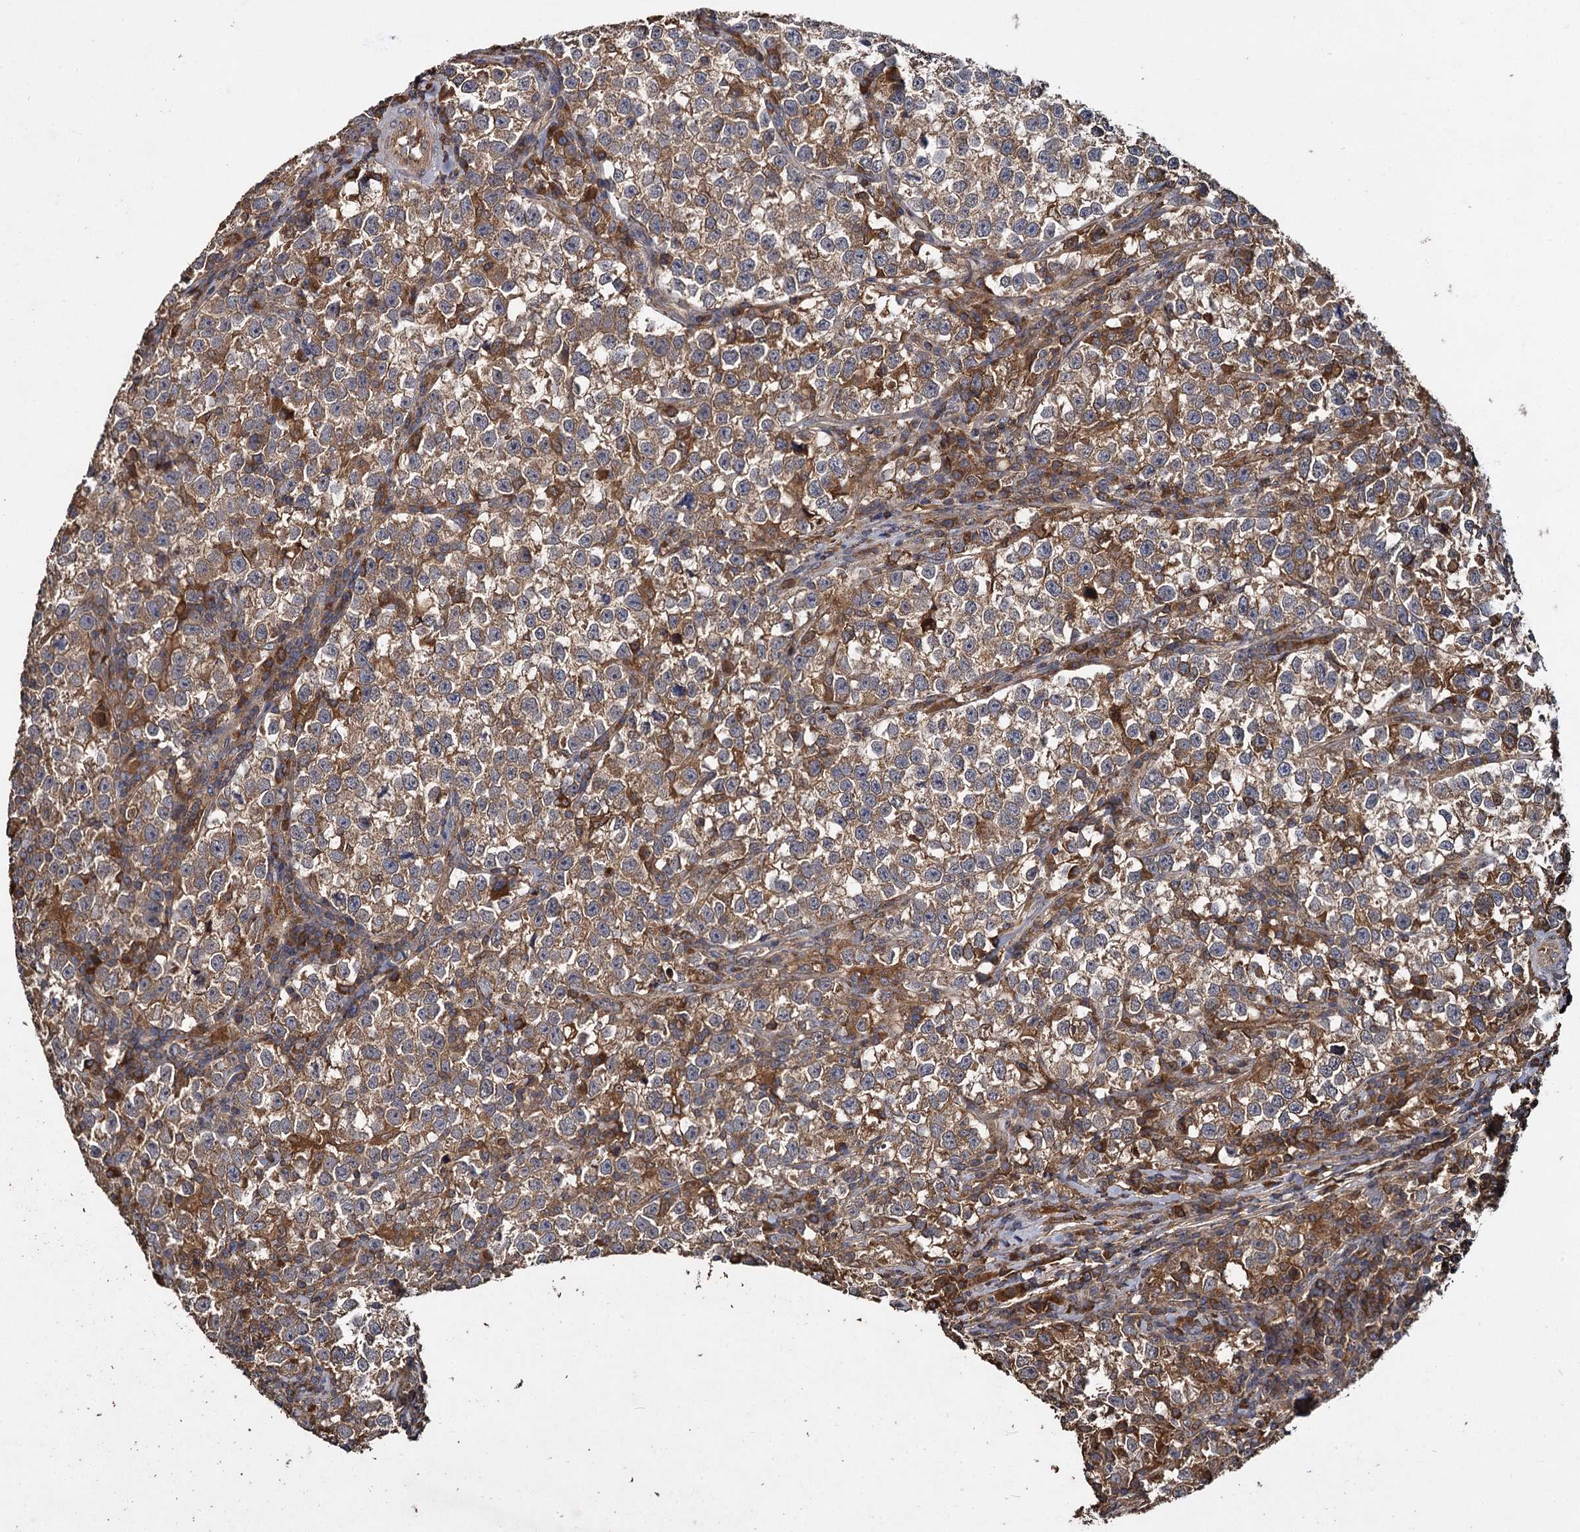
{"staining": {"intensity": "moderate", "quantity": ">75%", "location": "cytoplasmic/membranous"}, "tissue": "testis cancer", "cell_type": "Tumor cells", "image_type": "cancer", "snomed": [{"axis": "morphology", "description": "Normal tissue, NOS"}, {"axis": "morphology", "description": "Seminoma, NOS"}, {"axis": "topography", "description": "Testis"}], "caption": "A histopathology image of seminoma (testis) stained for a protein exhibits moderate cytoplasmic/membranous brown staining in tumor cells.", "gene": "GCLC", "patient": {"sex": "male", "age": 43}}